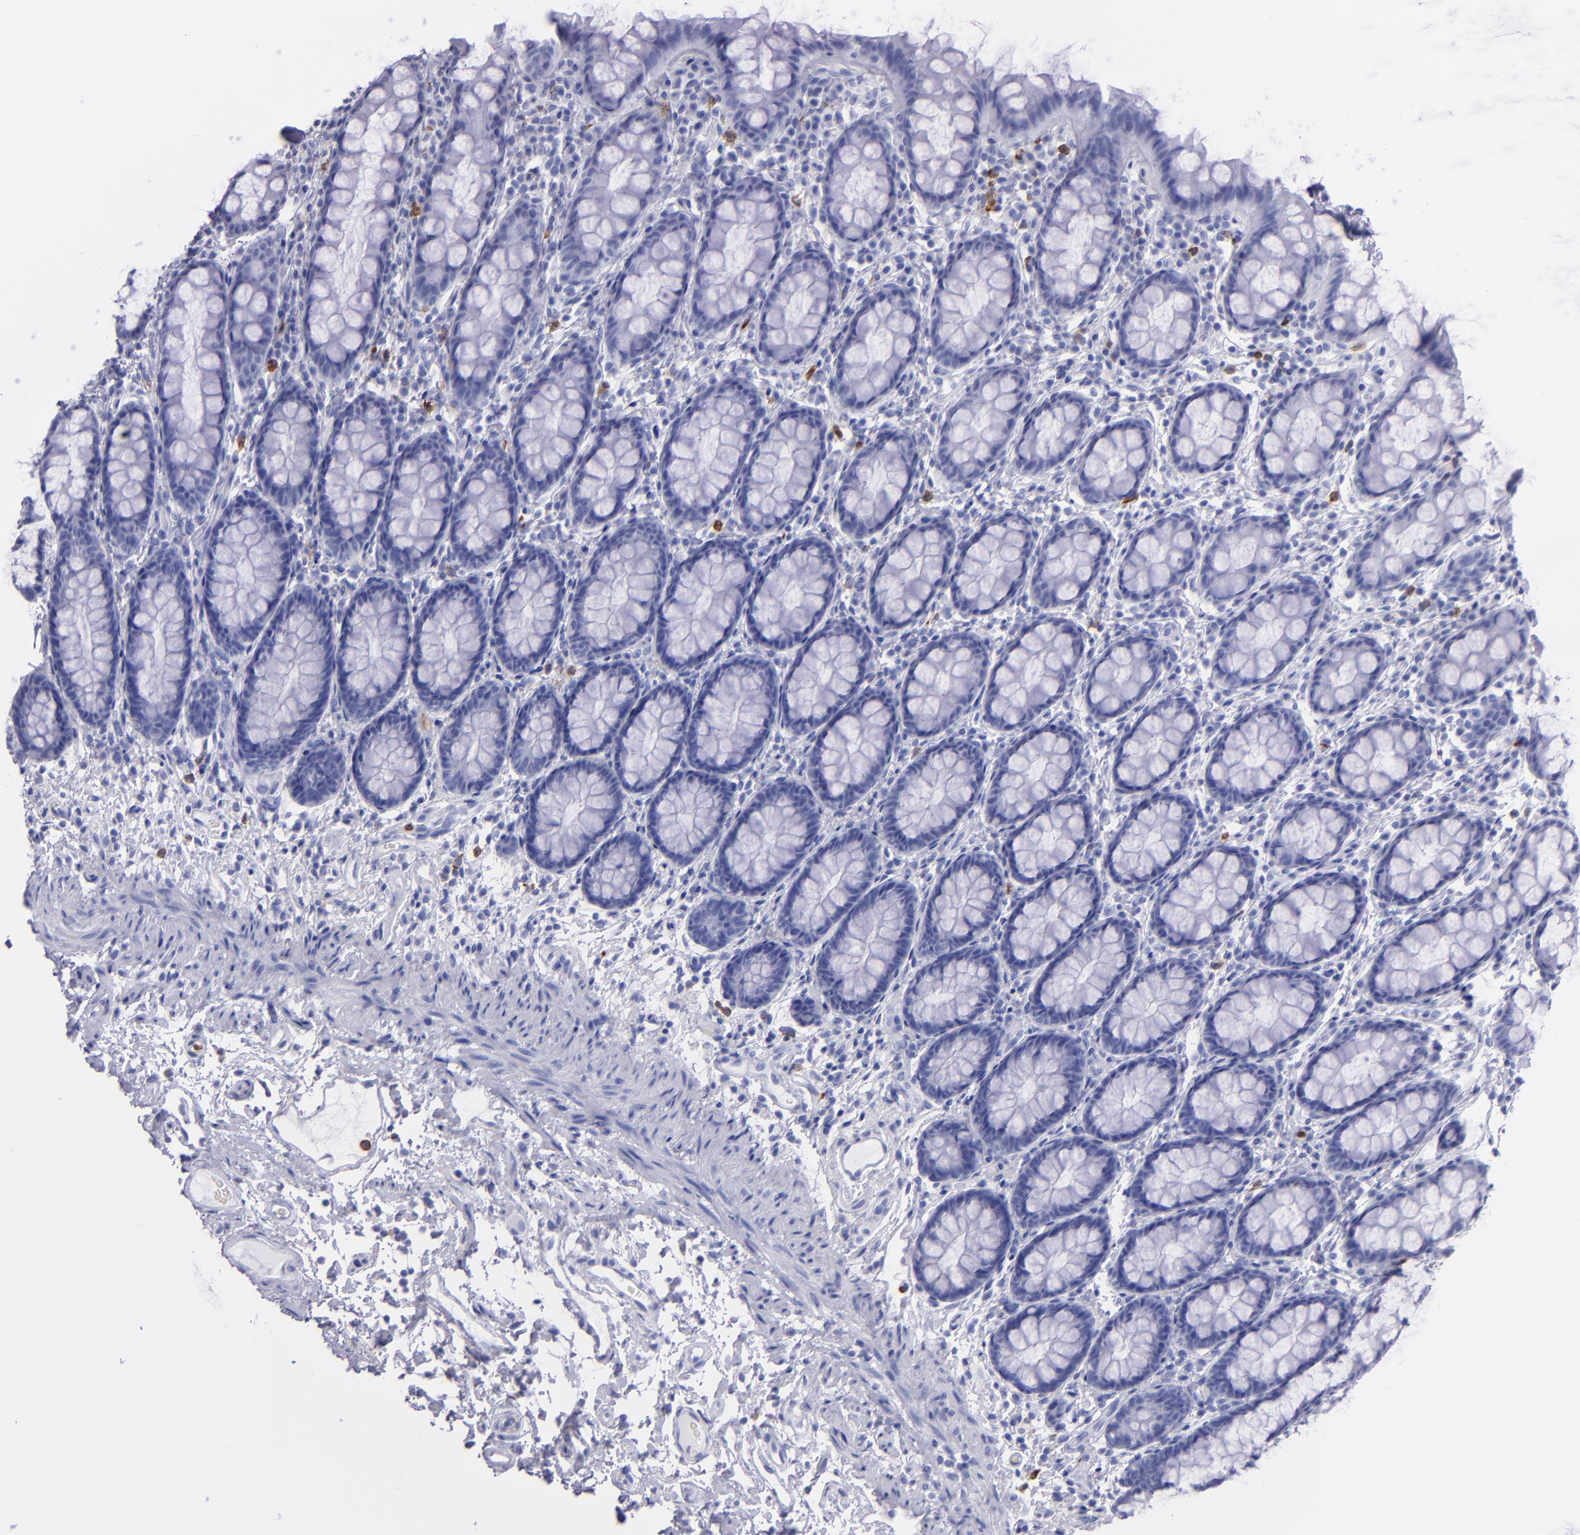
{"staining": {"intensity": "negative", "quantity": "none", "location": "none"}, "tissue": "rectum", "cell_type": "Glandular cells", "image_type": "normal", "snomed": [{"axis": "morphology", "description": "Normal tissue, NOS"}, {"axis": "topography", "description": "Rectum"}], "caption": "The immunohistochemistry histopathology image has no significant expression in glandular cells of rectum.", "gene": "CR1", "patient": {"sex": "male", "age": 92}}